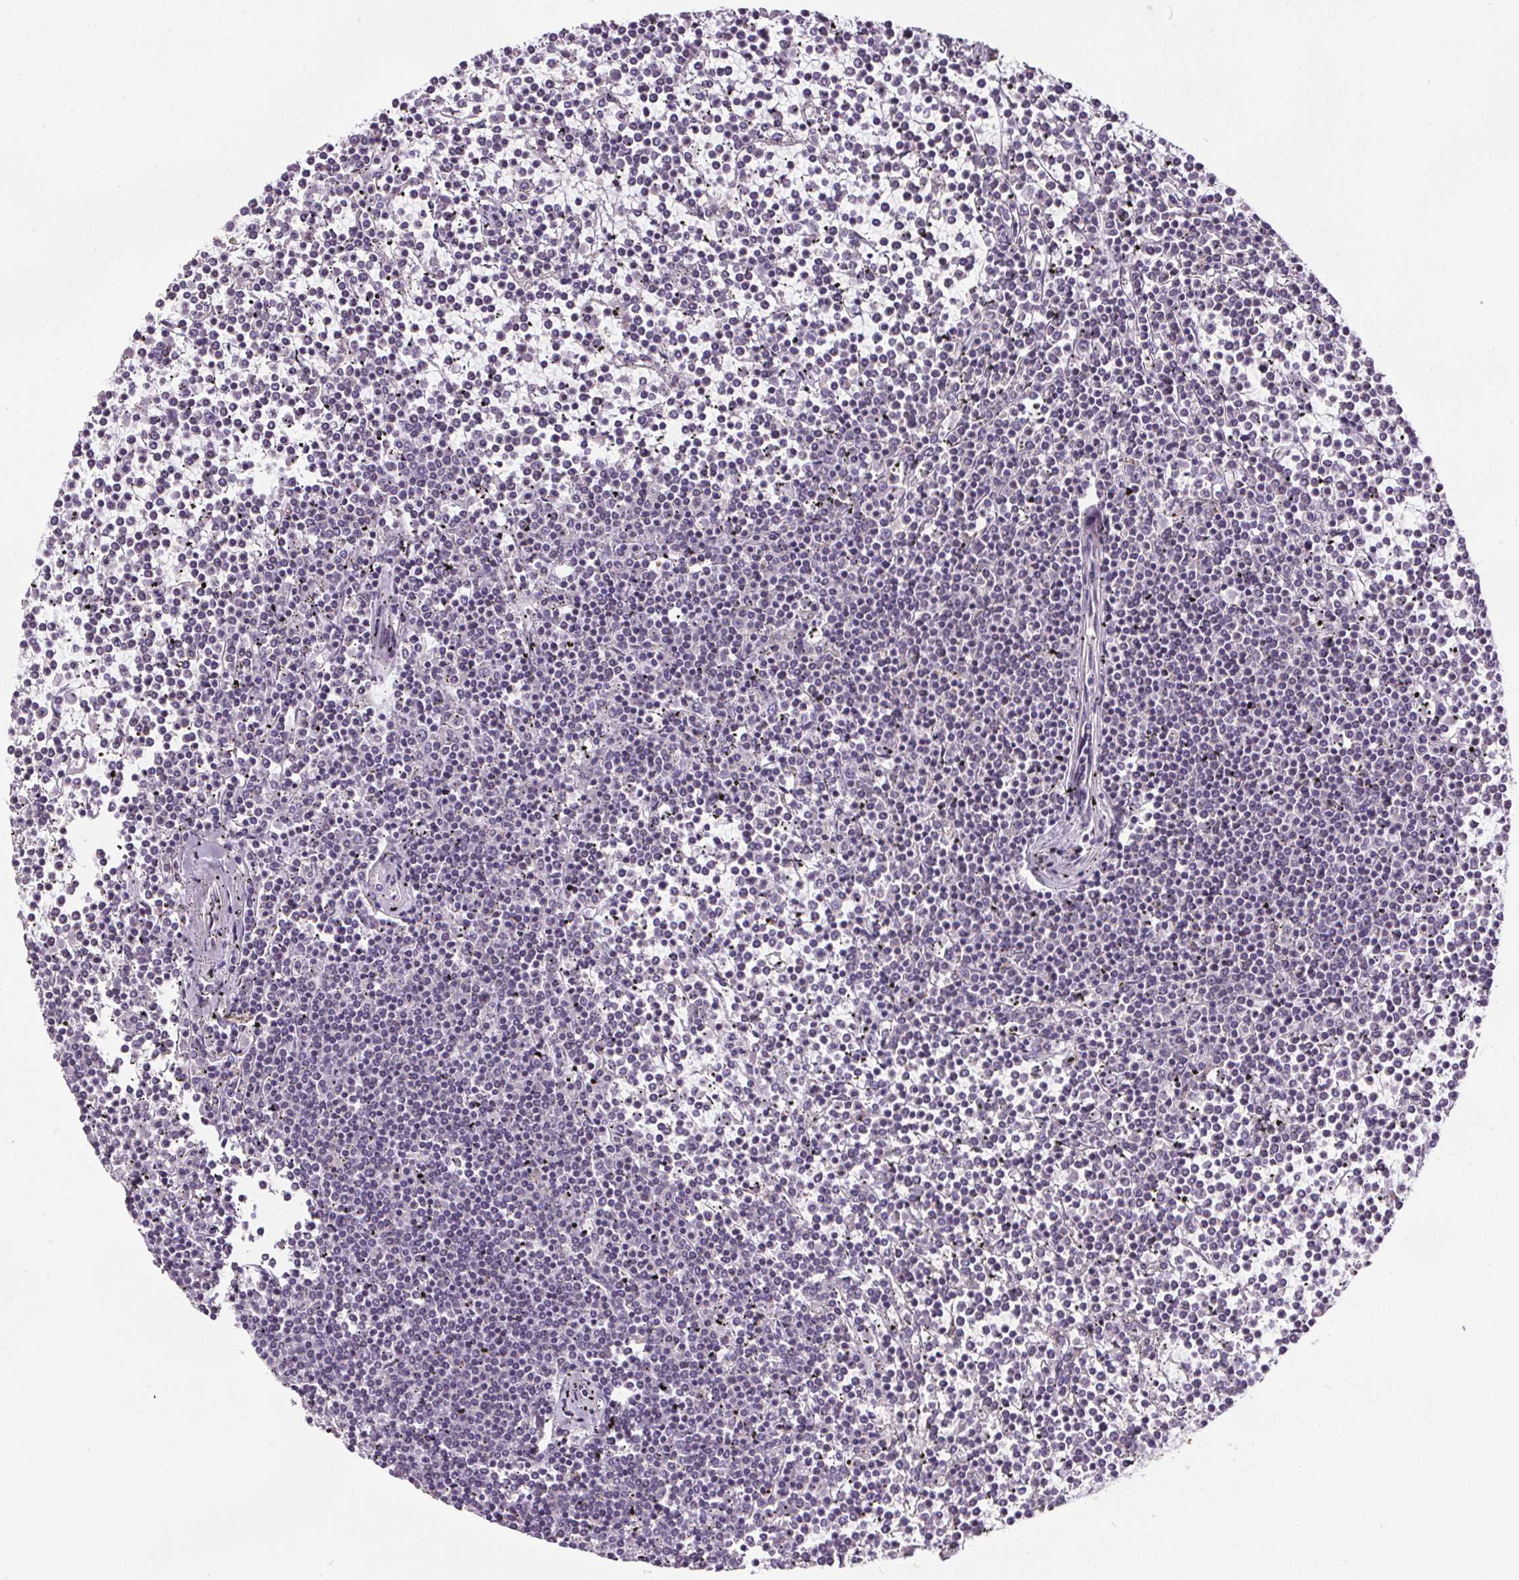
{"staining": {"intensity": "negative", "quantity": "none", "location": "none"}, "tissue": "lymphoma", "cell_type": "Tumor cells", "image_type": "cancer", "snomed": [{"axis": "morphology", "description": "Malignant lymphoma, non-Hodgkin's type, Low grade"}, {"axis": "topography", "description": "Spleen"}], "caption": "Human lymphoma stained for a protein using IHC displays no expression in tumor cells.", "gene": "SLC2A9", "patient": {"sex": "female", "age": 19}}